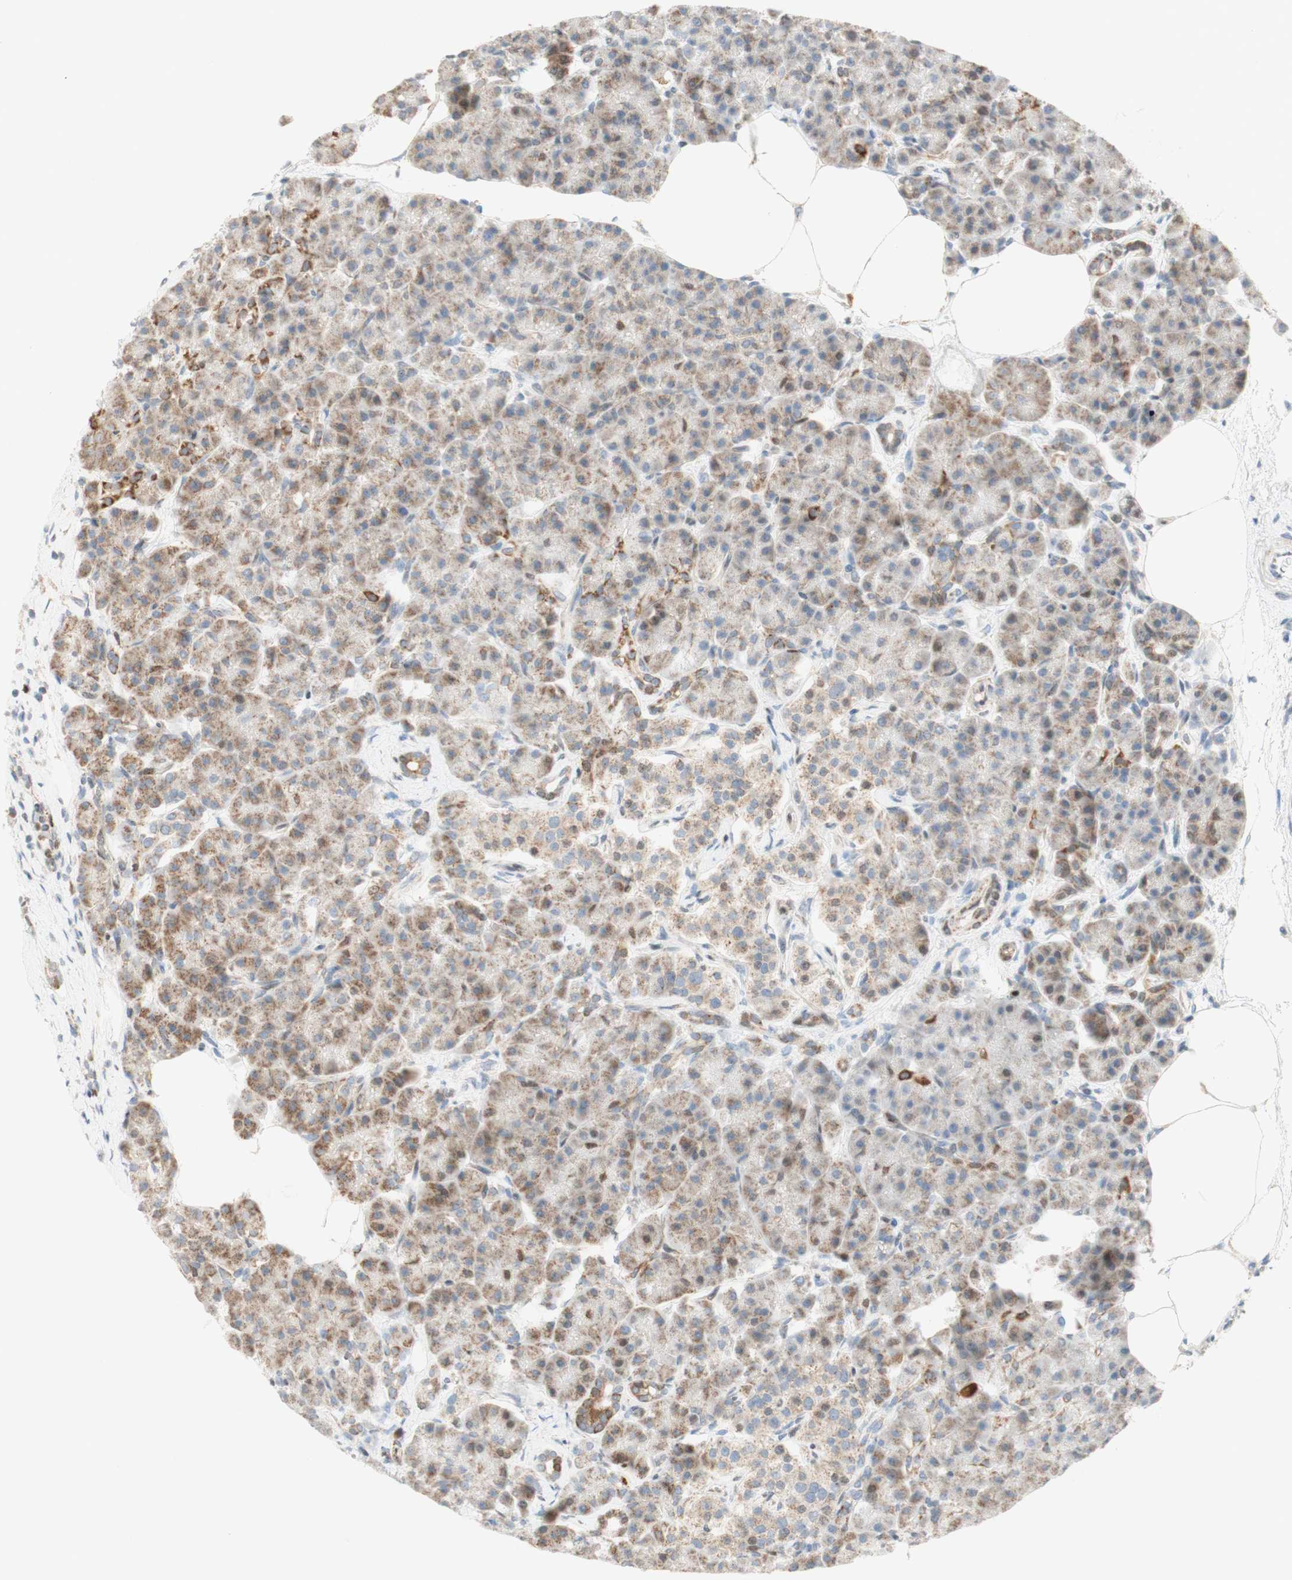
{"staining": {"intensity": "weak", "quantity": "25%-75%", "location": "cytoplasmic/membranous"}, "tissue": "pancreas", "cell_type": "Exocrine glandular cells", "image_type": "normal", "snomed": [{"axis": "morphology", "description": "Normal tissue, NOS"}, {"axis": "topography", "description": "Pancreas"}], "caption": "IHC (DAB) staining of benign human pancreas demonstrates weak cytoplasmic/membranous protein staining in about 25%-75% of exocrine glandular cells.", "gene": "DNMT3A", "patient": {"sex": "female", "age": 70}}